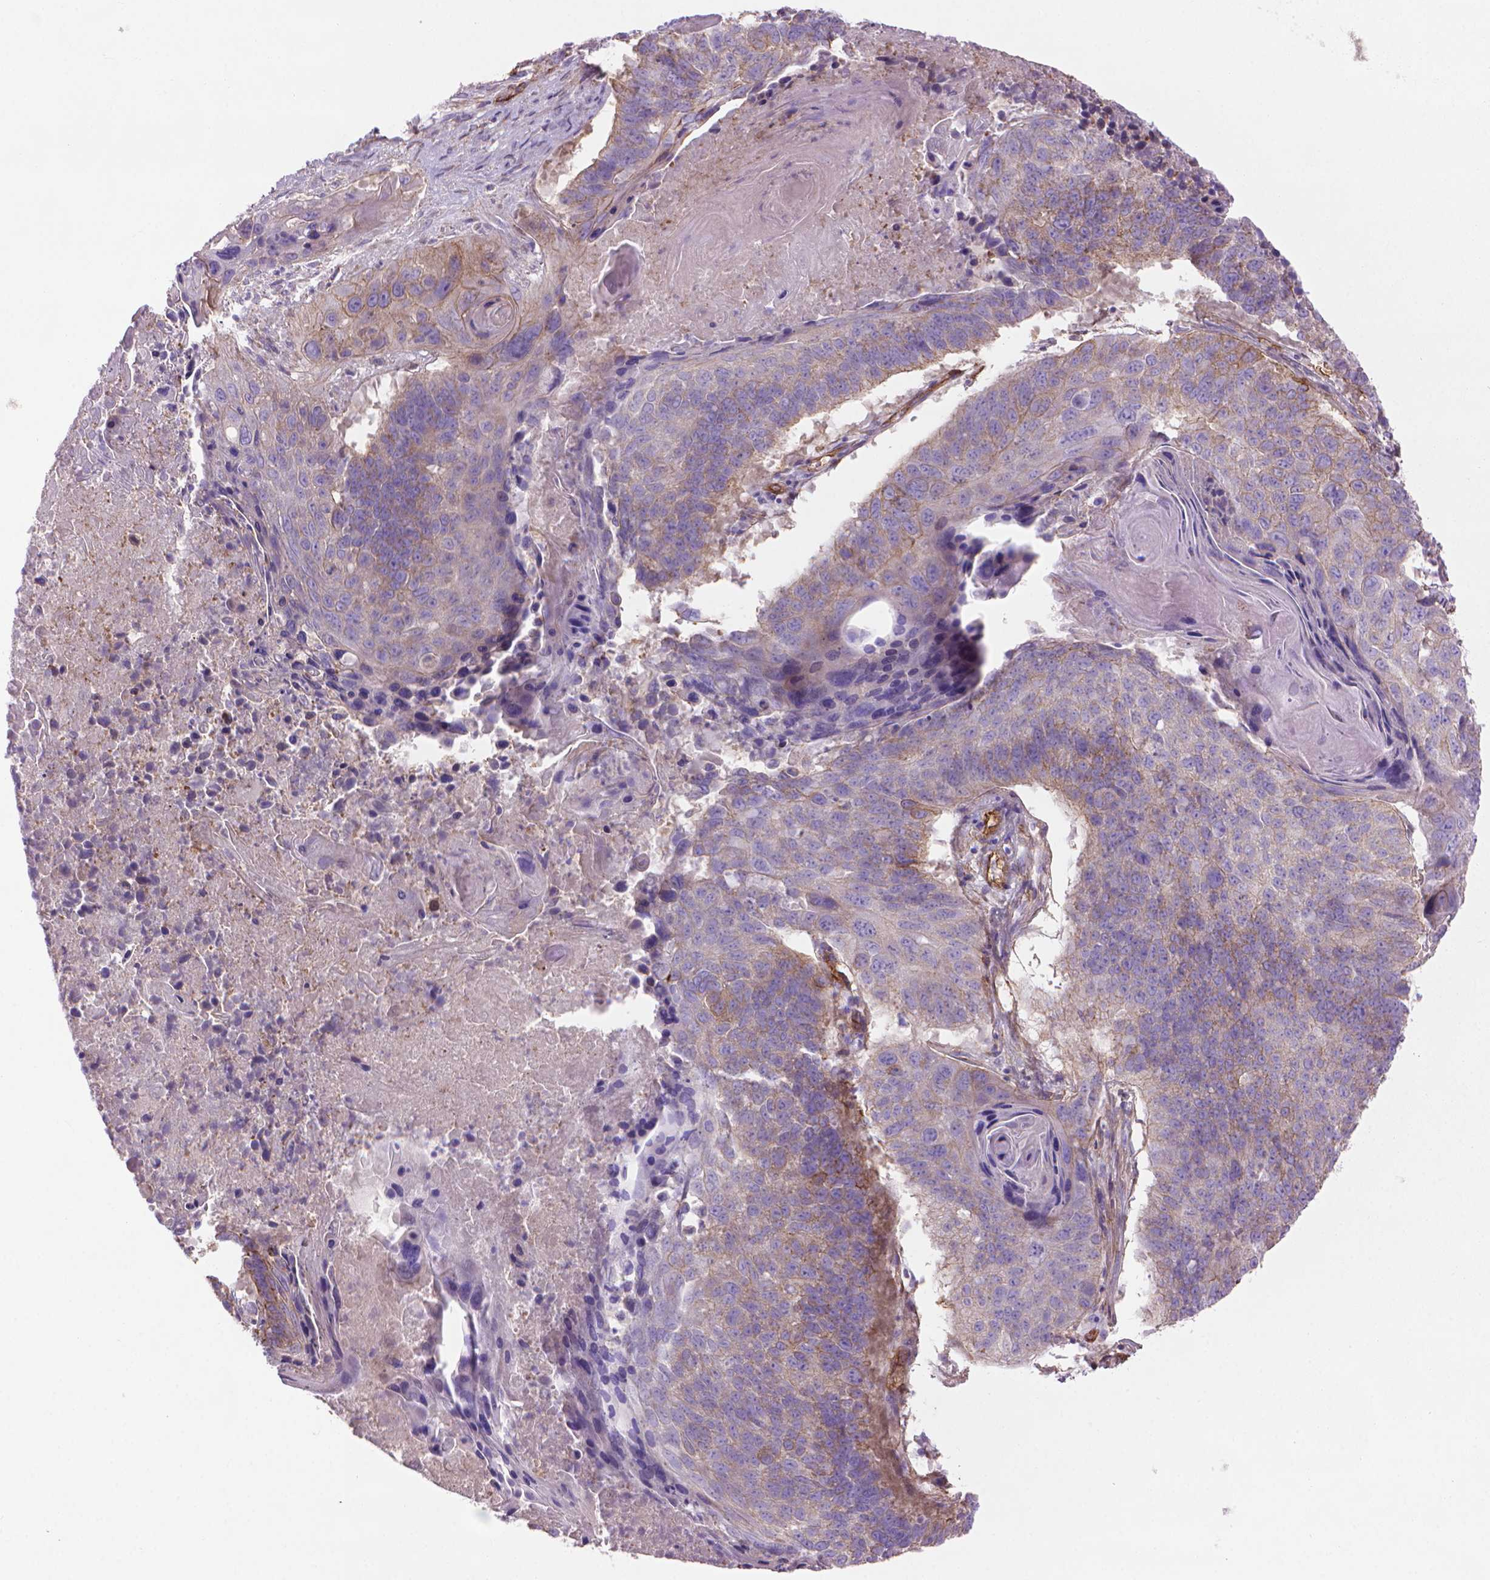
{"staining": {"intensity": "weak", "quantity": "<25%", "location": "cytoplasmic/membranous"}, "tissue": "lung cancer", "cell_type": "Tumor cells", "image_type": "cancer", "snomed": [{"axis": "morphology", "description": "Squamous cell carcinoma, NOS"}, {"axis": "topography", "description": "Lung"}], "caption": "Lung cancer was stained to show a protein in brown. There is no significant positivity in tumor cells.", "gene": "TENT5A", "patient": {"sex": "male", "age": 73}}